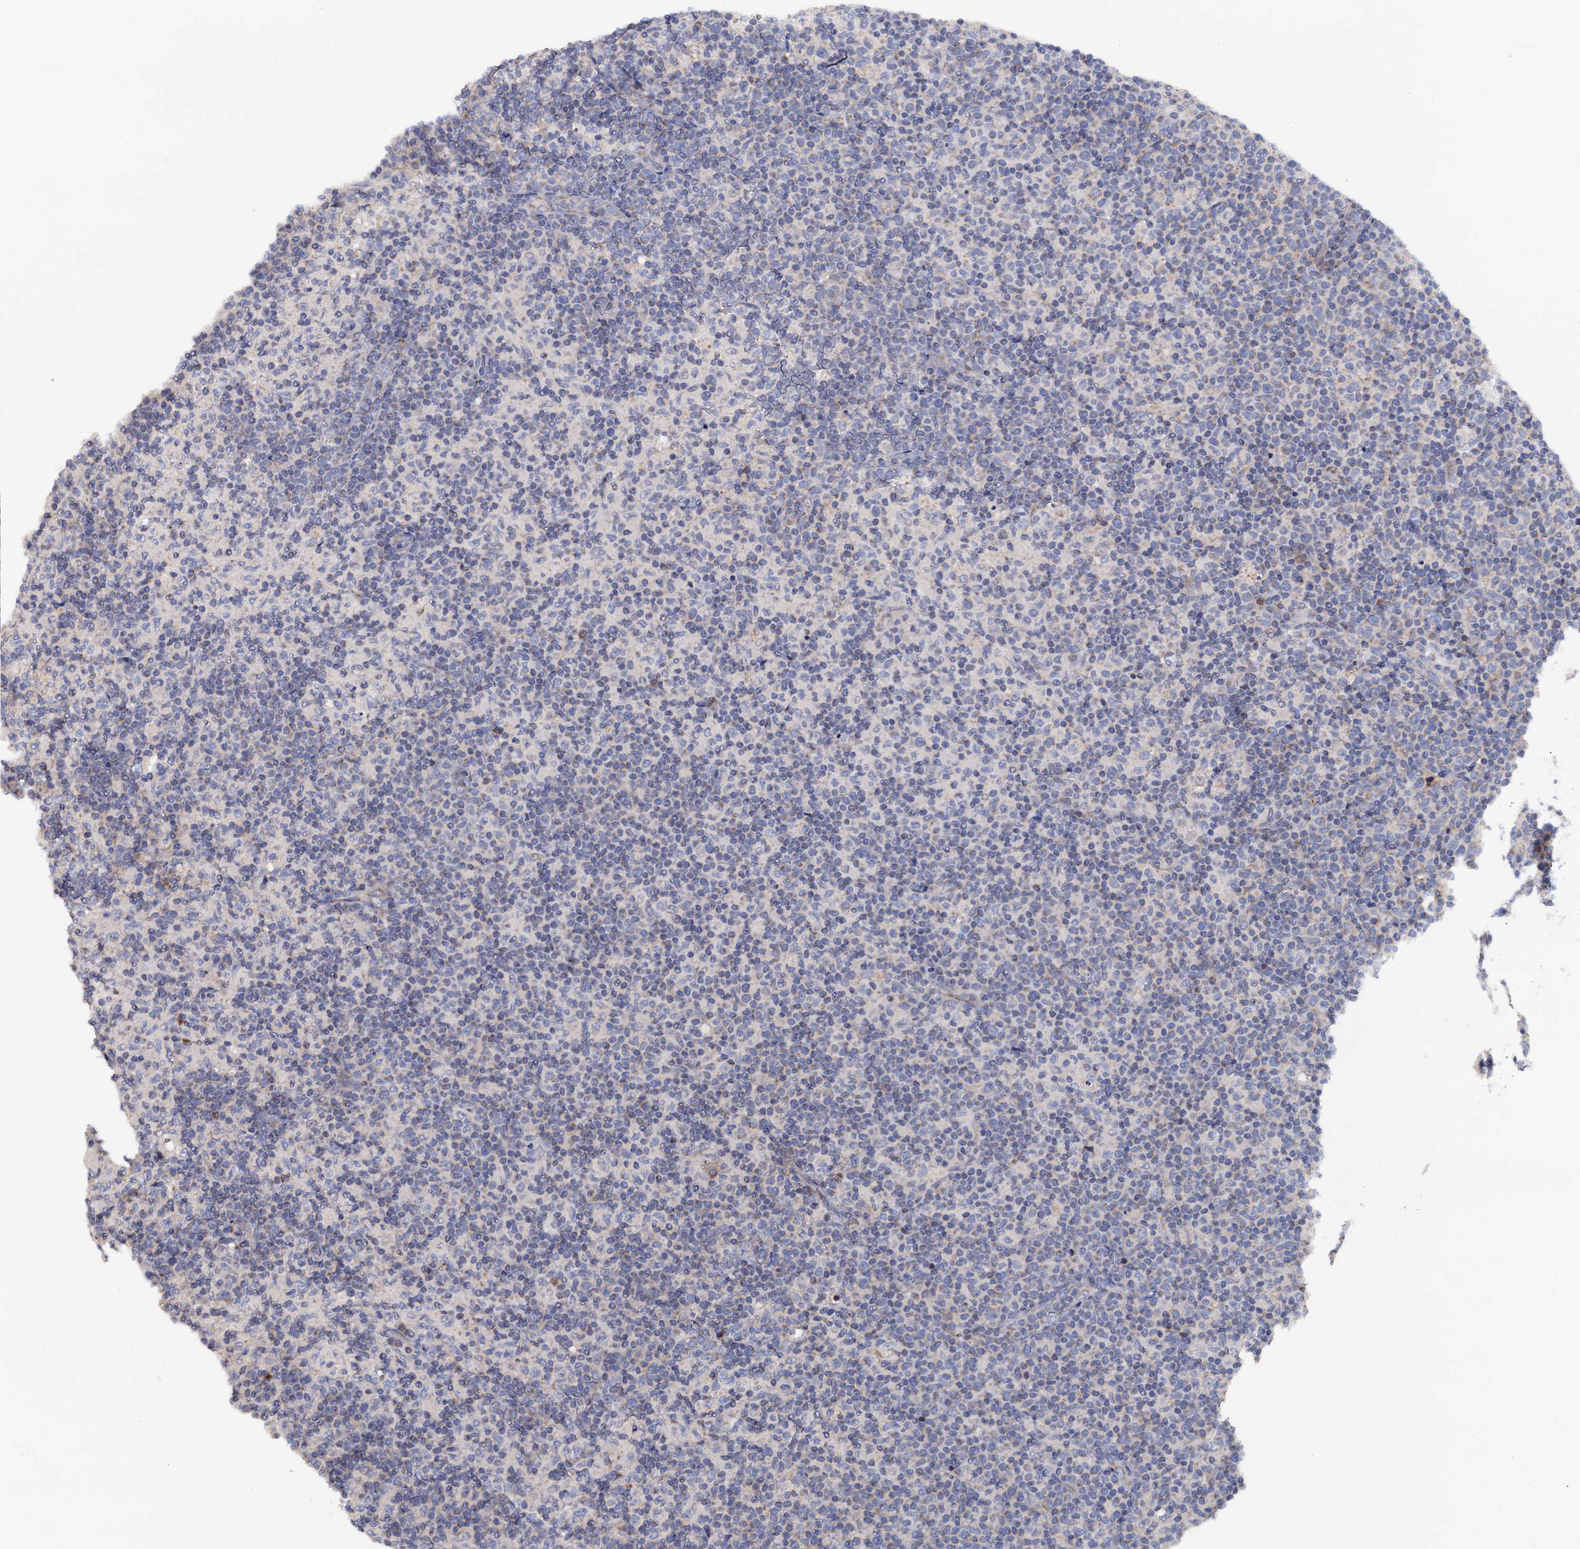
{"staining": {"intensity": "weak", "quantity": "<25%", "location": "cytoplasmic/membranous"}, "tissue": "lymph node", "cell_type": "Germinal center cells", "image_type": "normal", "snomed": [{"axis": "morphology", "description": "Normal tissue, NOS"}, {"axis": "morphology", "description": "Inflammation, NOS"}, {"axis": "topography", "description": "Lymph node"}], "caption": "Immunohistochemistry histopathology image of unremarkable lymph node: lymph node stained with DAB (3,3'-diaminobenzidine) reveals no significant protein staining in germinal center cells.", "gene": "MRPL48", "patient": {"sex": "male", "age": 55}}